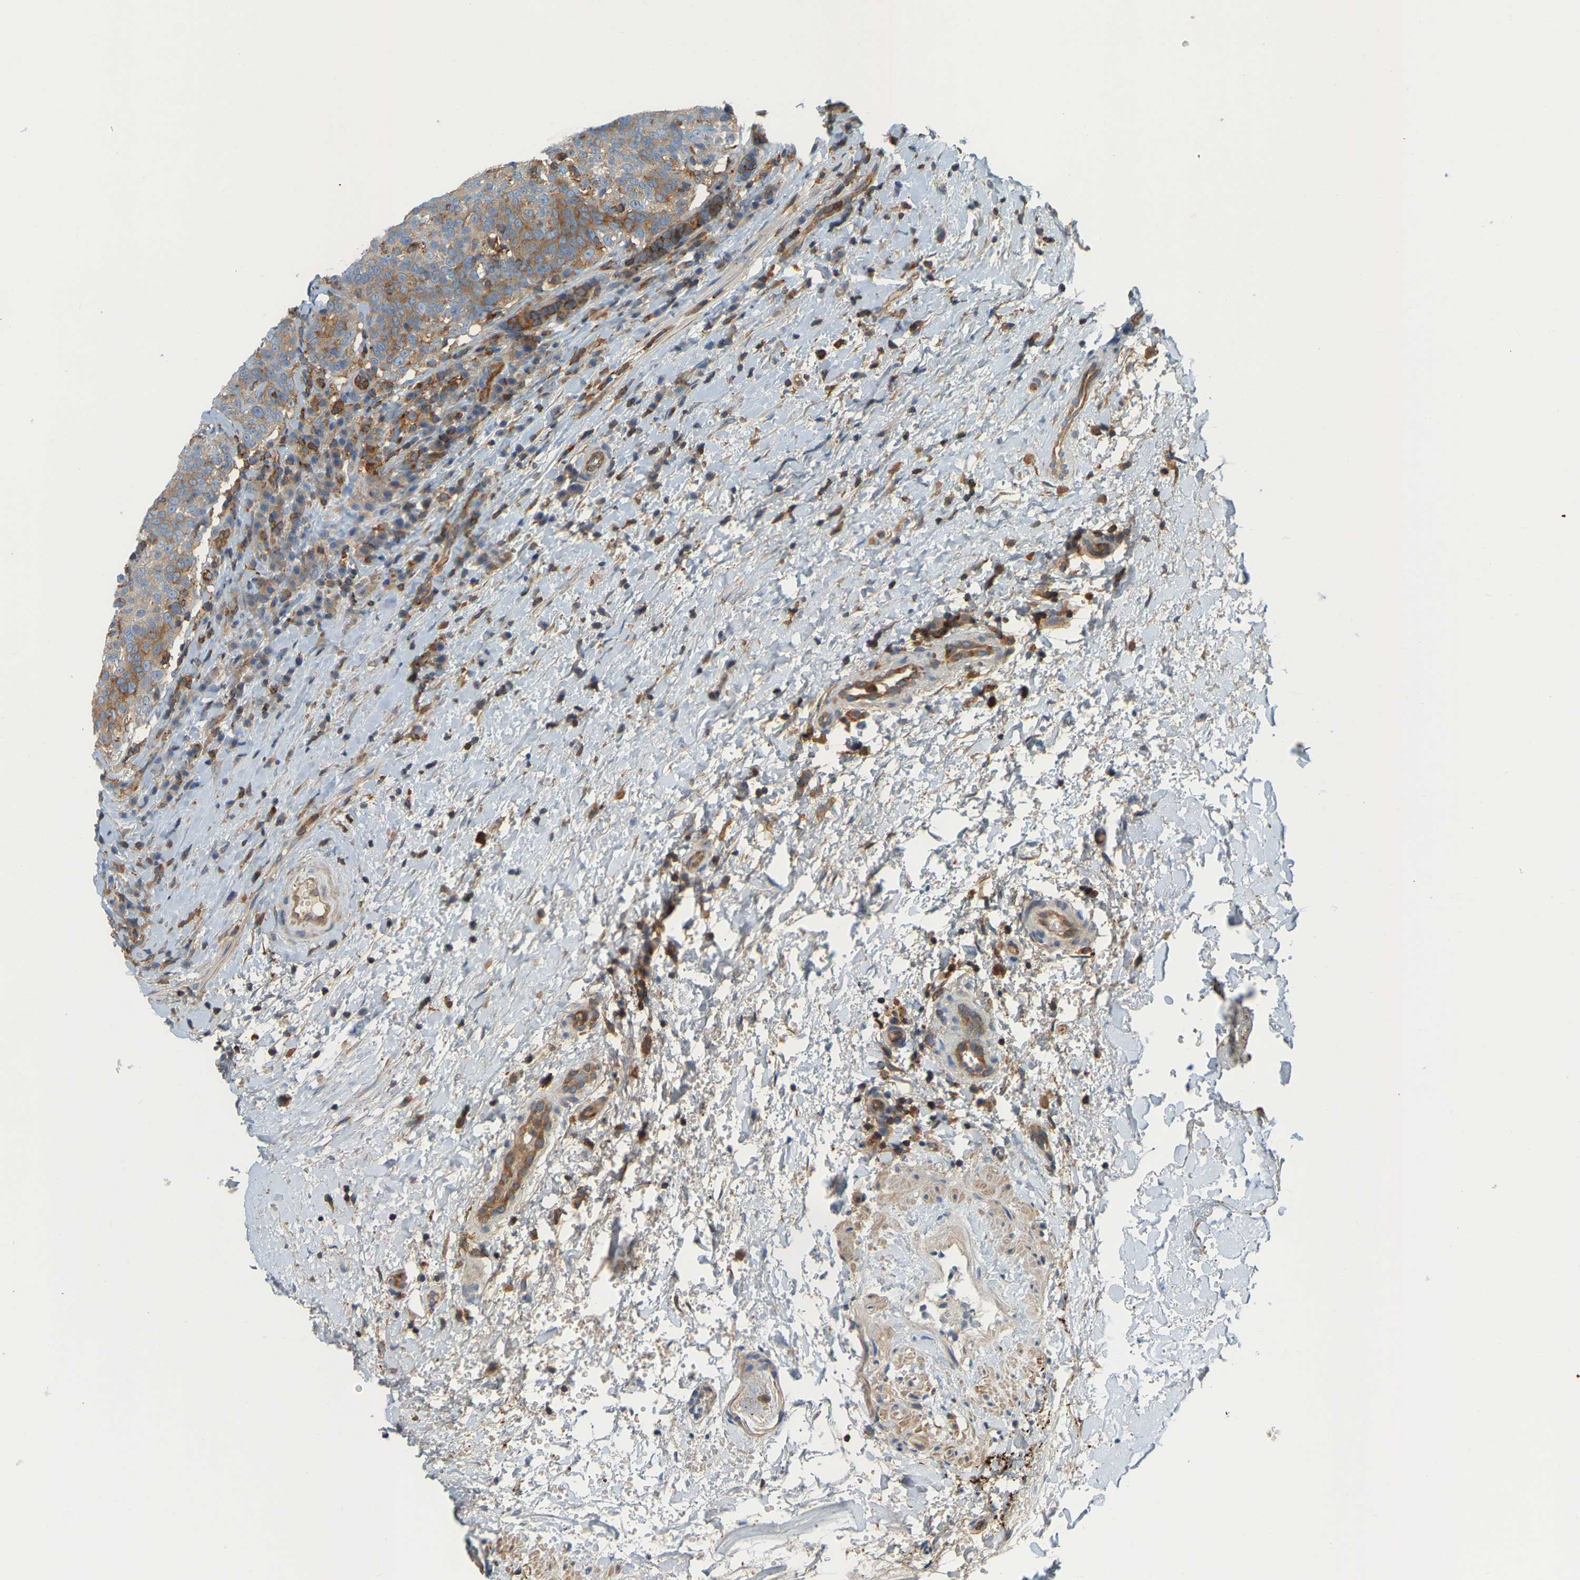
{"staining": {"intensity": "moderate", "quantity": ">75%", "location": "cytoplasmic/membranous"}, "tissue": "head and neck cancer", "cell_type": "Tumor cells", "image_type": "cancer", "snomed": [{"axis": "morphology", "description": "Squamous cell carcinoma, NOS"}, {"axis": "morphology", "description": "Squamous cell carcinoma, metastatic, NOS"}, {"axis": "topography", "description": "Lymph node"}, {"axis": "topography", "description": "Head-Neck"}], "caption": "The image demonstrates a brown stain indicating the presence of a protein in the cytoplasmic/membranous of tumor cells in head and neck squamous cell carcinoma.", "gene": "AKAP13", "patient": {"sex": "male", "age": 62}}